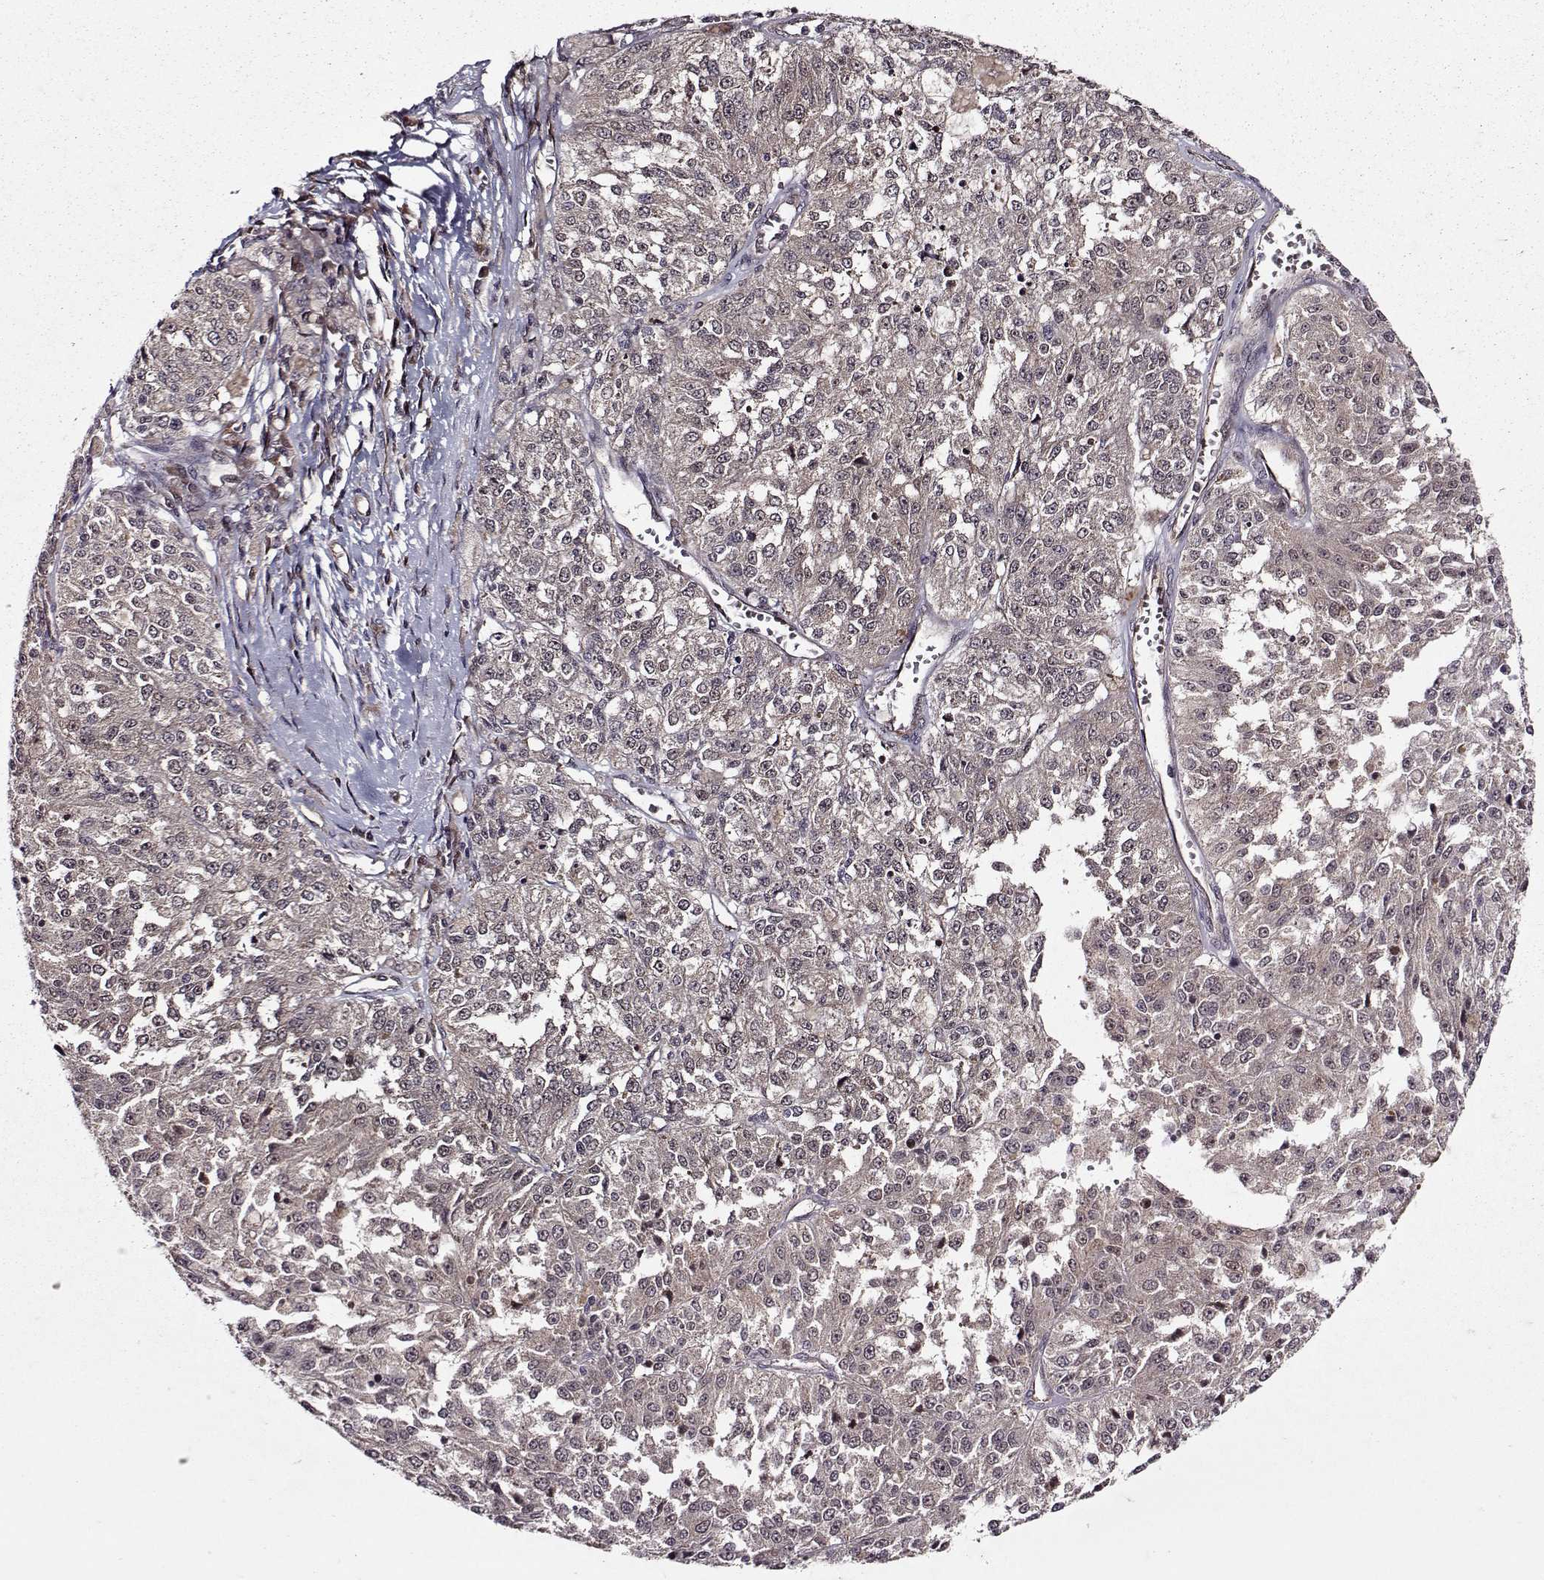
{"staining": {"intensity": "negative", "quantity": "none", "location": "none"}, "tissue": "melanoma", "cell_type": "Tumor cells", "image_type": "cancer", "snomed": [{"axis": "morphology", "description": "Malignant melanoma, Metastatic site"}, {"axis": "topography", "description": "Lymph node"}], "caption": "Immunohistochemistry photomicrograph of malignant melanoma (metastatic site) stained for a protein (brown), which demonstrates no expression in tumor cells.", "gene": "PPP2R2A", "patient": {"sex": "female", "age": 64}}